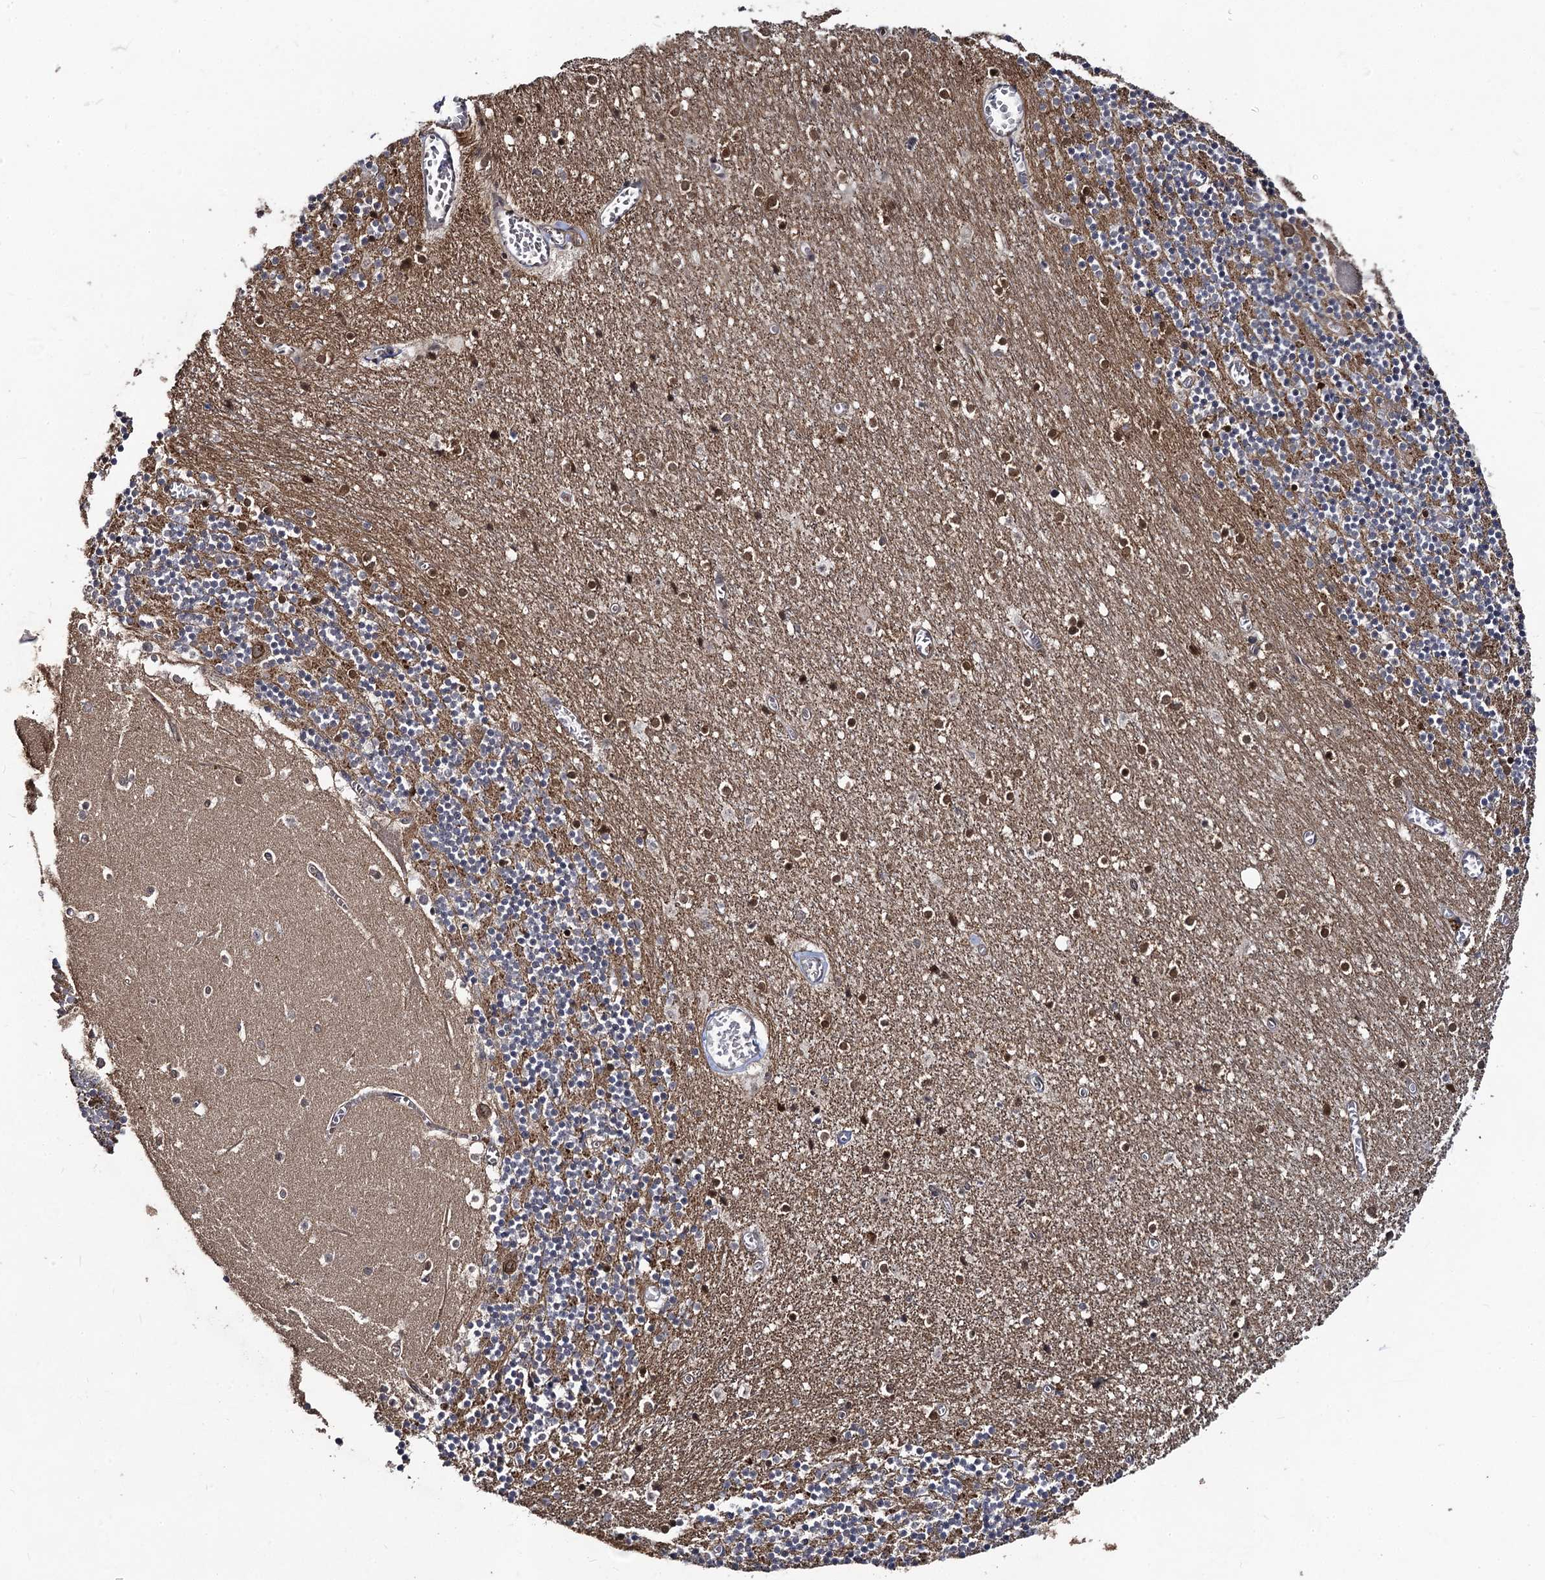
{"staining": {"intensity": "moderate", "quantity": "25%-75%", "location": "cytoplasmic/membranous"}, "tissue": "cerebellum", "cell_type": "Cells in granular layer", "image_type": "normal", "snomed": [{"axis": "morphology", "description": "Normal tissue, NOS"}, {"axis": "topography", "description": "Cerebellum"}], "caption": "This micrograph exhibits immunohistochemistry staining of normal cerebellum, with medium moderate cytoplasmic/membranous expression in about 25%-75% of cells in granular layer.", "gene": "KXD1", "patient": {"sex": "female", "age": 28}}